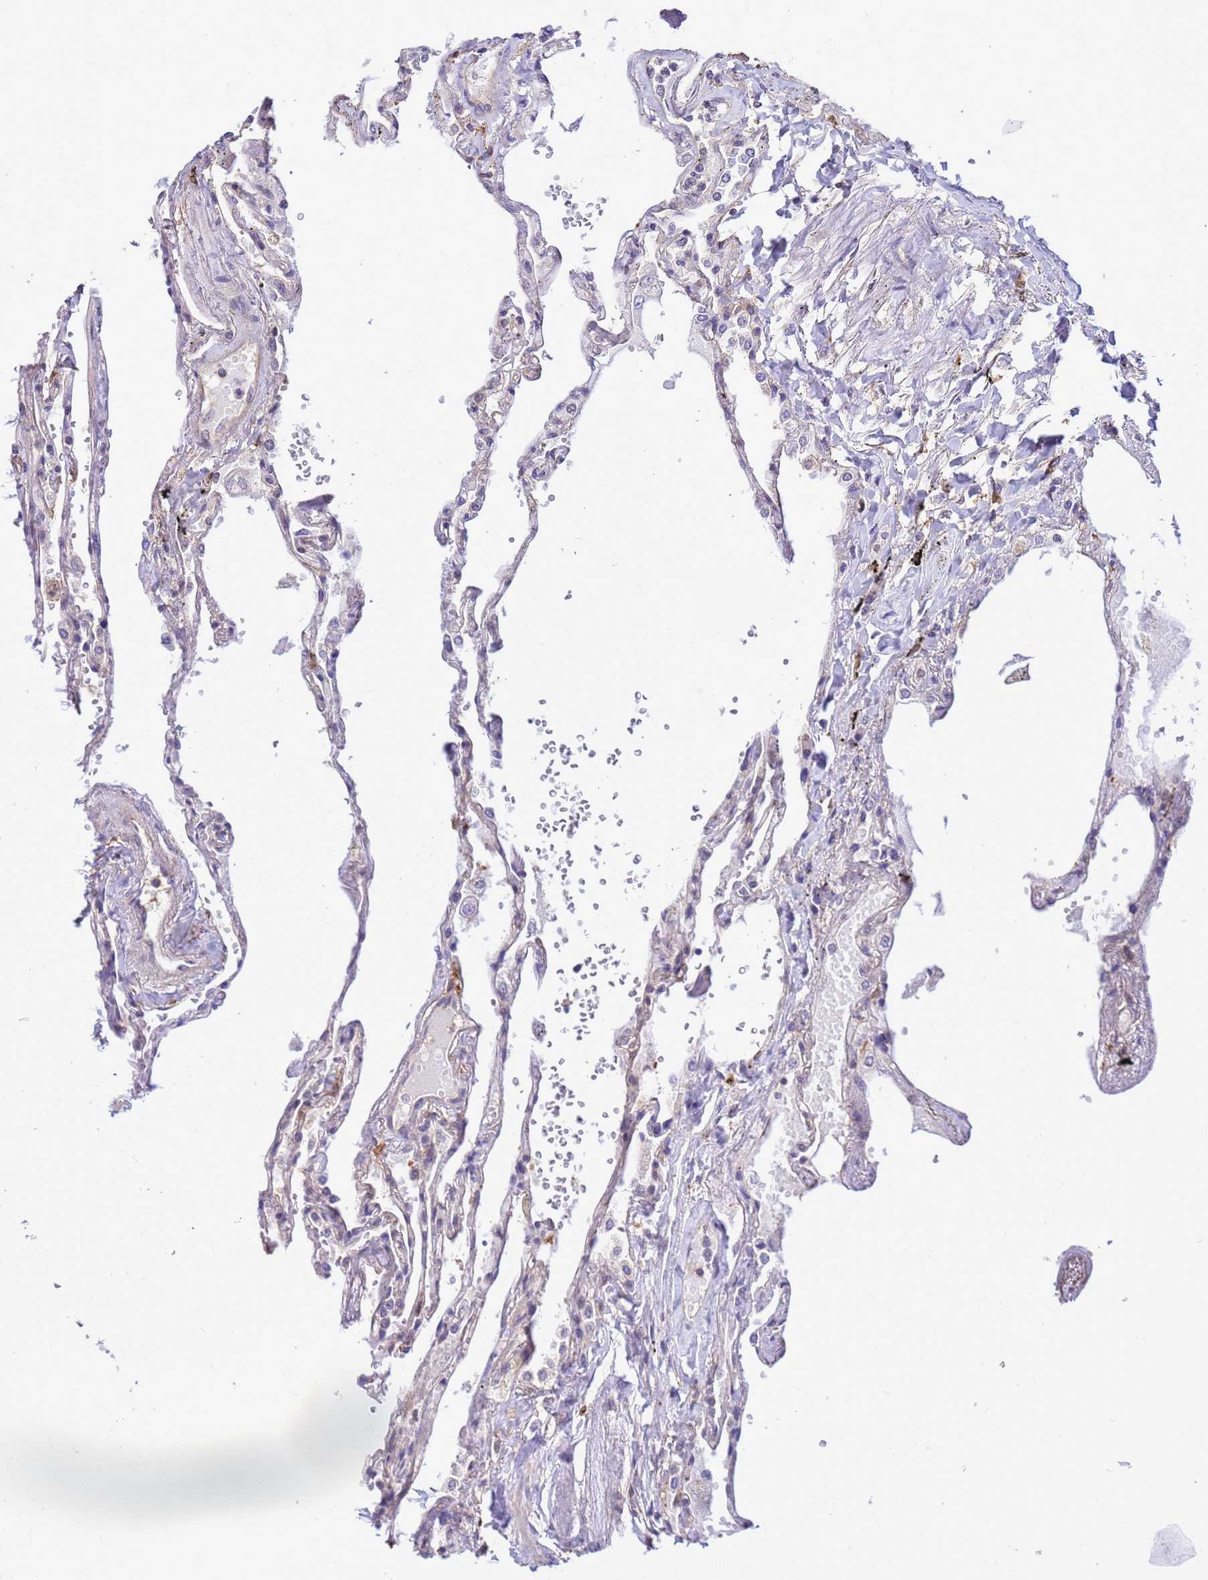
{"staining": {"intensity": "negative", "quantity": "none", "location": "none"}, "tissue": "lung", "cell_type": "Alveolar cells", "image_type": "normal", "snomed": [{"axis": "morphology", "description": "Normal tissue, NOS"}, {"axis": "topography", "description": "Lung"}], "caption": "This is a image of immunohistochemistry staining of benign lung, which shows no expression in alveolar cells.", "gene": "NPEPPS", "patient": {"sex": "female", "age": 67}}